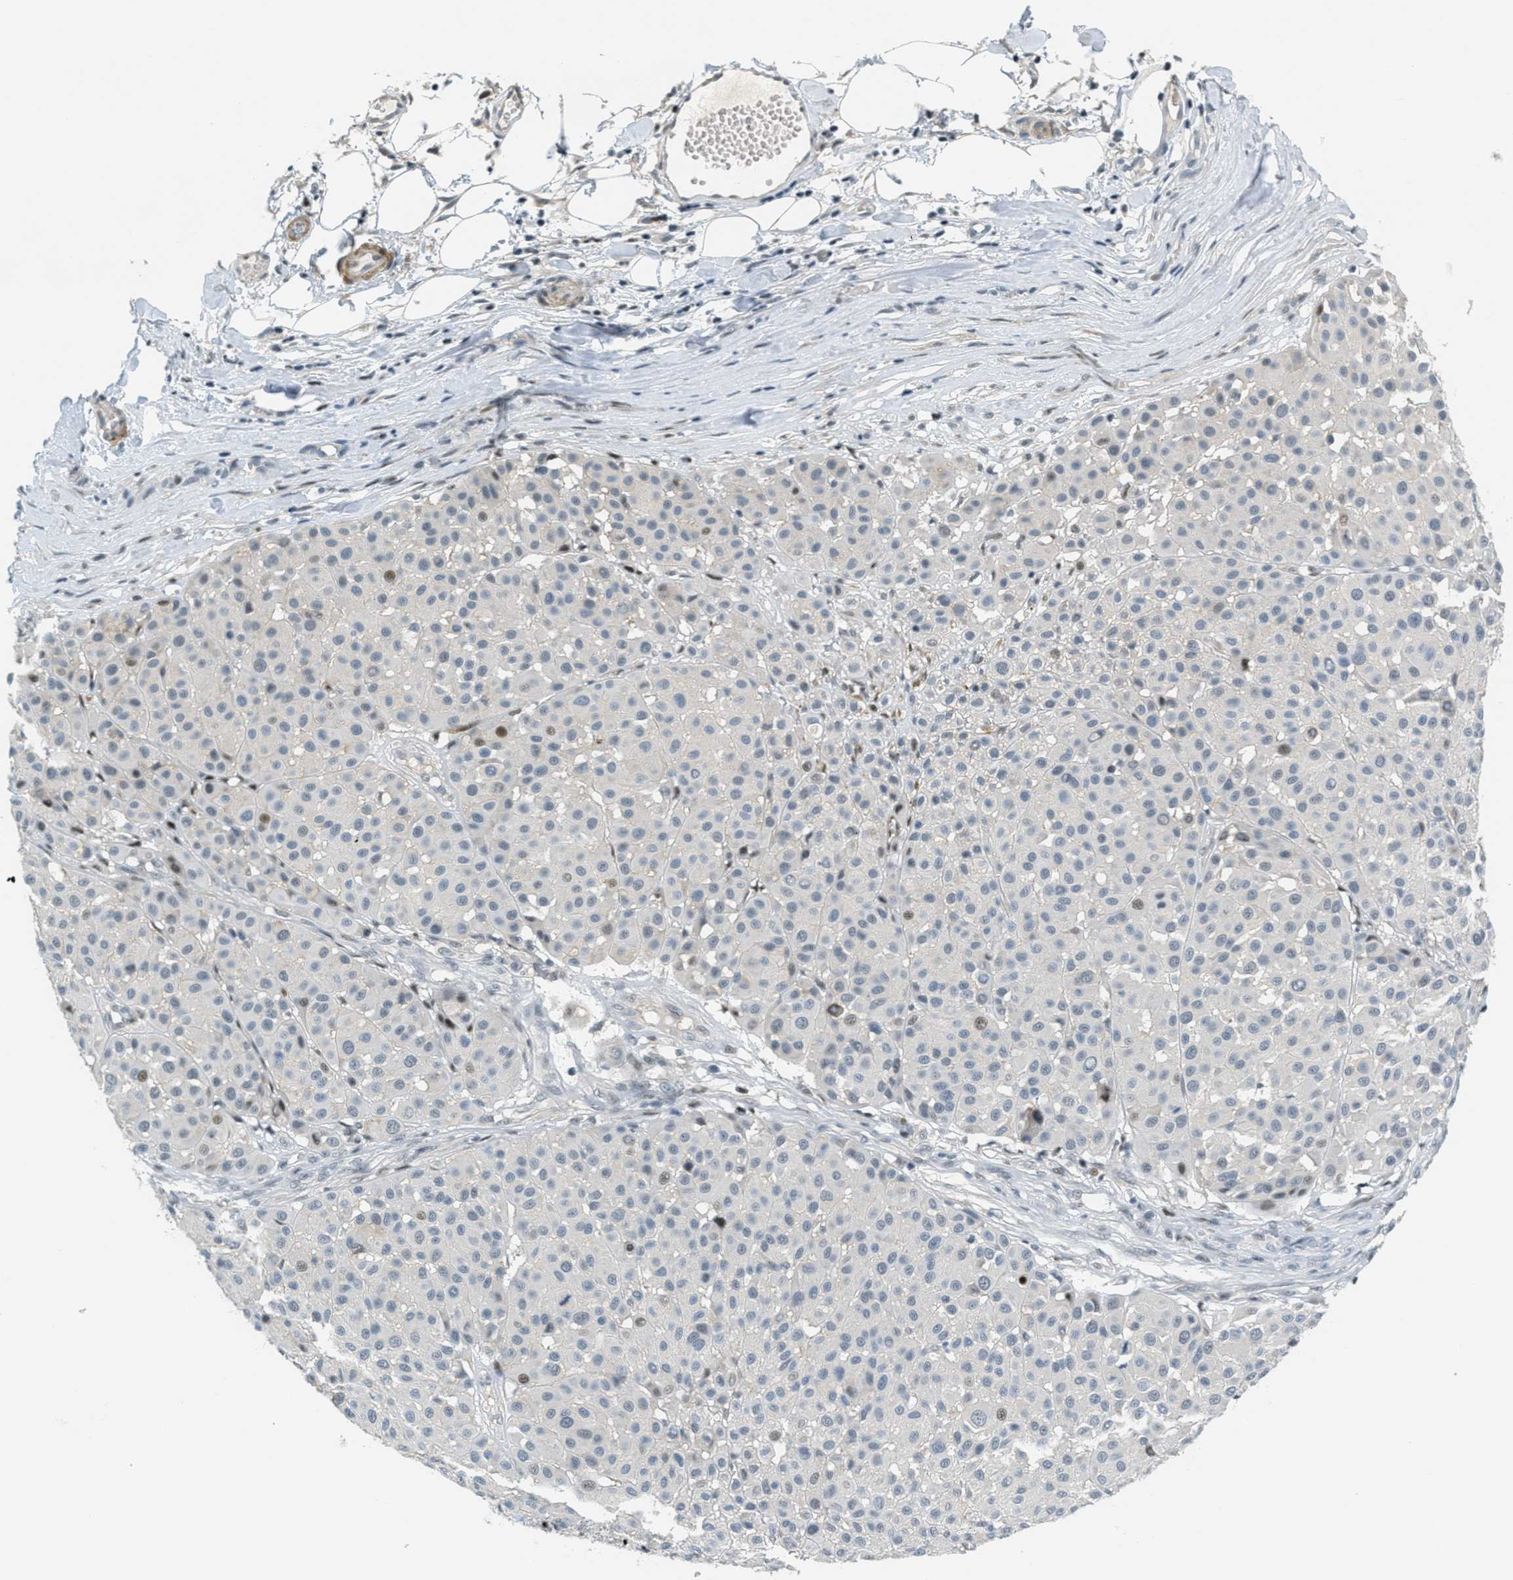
{"staining": {"intensity": "weak", "quantity": "<25%", "location": "nuclear"}, "tissue": "melanoma", "cell_type": "Tumor cells", "image_type": "cancer", "snomed": [{"axis": "morphology", "description": "Malignant melanoma, Metastatic site"}, {"axis": "topography", "description": "Soft tissue"}], "caption": "A high-resolution micrograph shows IHC staining of melanoma, which exhibits no significant positivity in tumor cells. (Immunohistochemistry (ihc), brightfield microscopy, high magnification).", "gene": "ZDHHC23", "patient": {"sex": "male", "age": 41}}